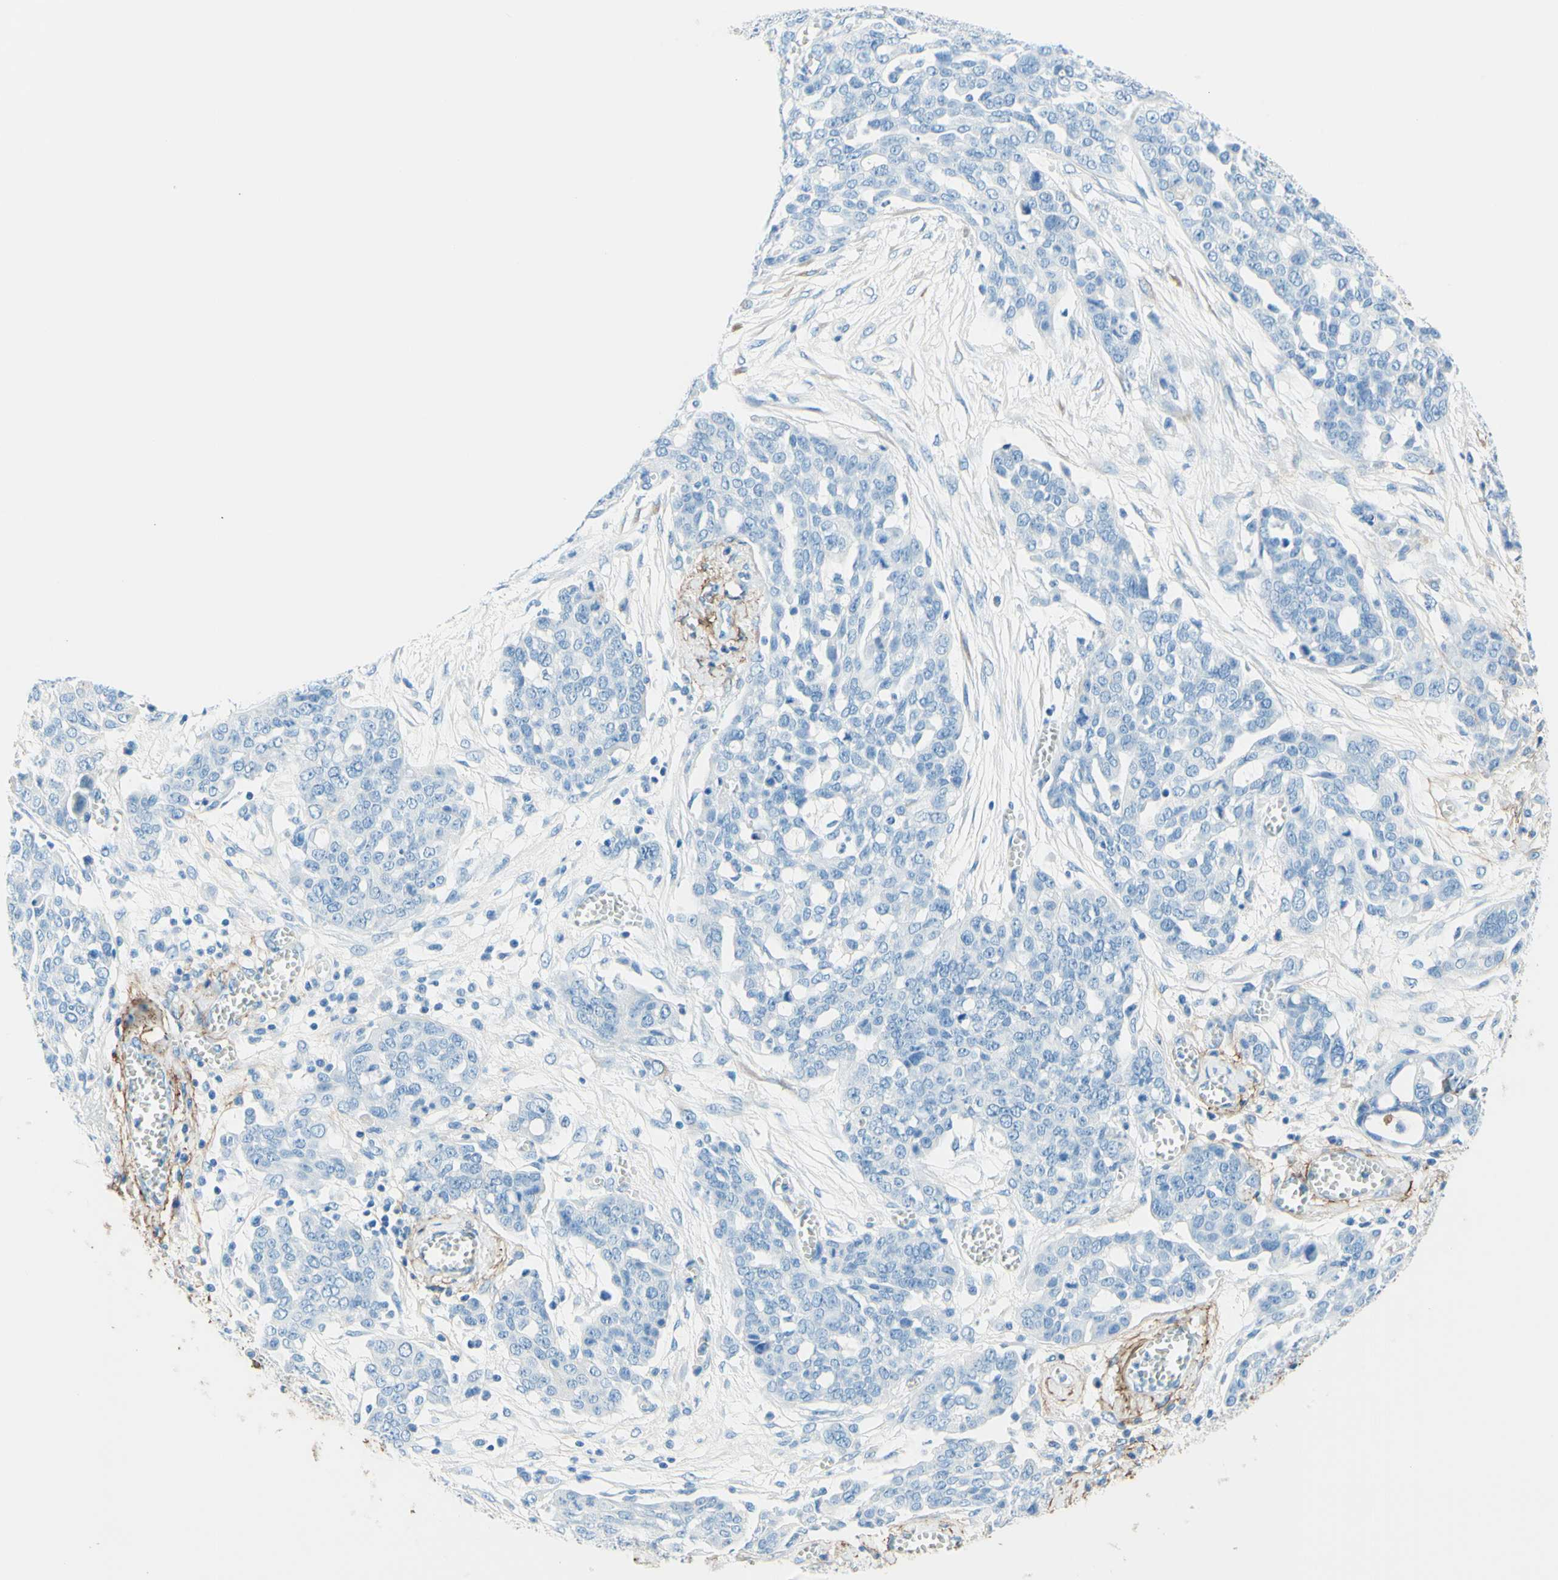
{"staining": {"intensity": "negative", "quantity": "none", "location": "none"}, "tissue": "ovarian cancer", "cell_type": "Tumor cells", "image_type": "cancer", "snomed": [{"axis": "morphology", "description": "Cystadenocarcinoma, serous, NOS"}, {"axis": "topography", "description": "Soft tissue"}, {"axis": "topography", "description": "Ovary"}], "caption": "An immunohistochemistry photomicrograph of ovarian serous cystadenocarcinoma is shown. There is no staining in tumor cells of ovarian serous cystadenocarcinoma.", "gene": "MFAP5", "patient": {"sex": "female", "age": 57}}